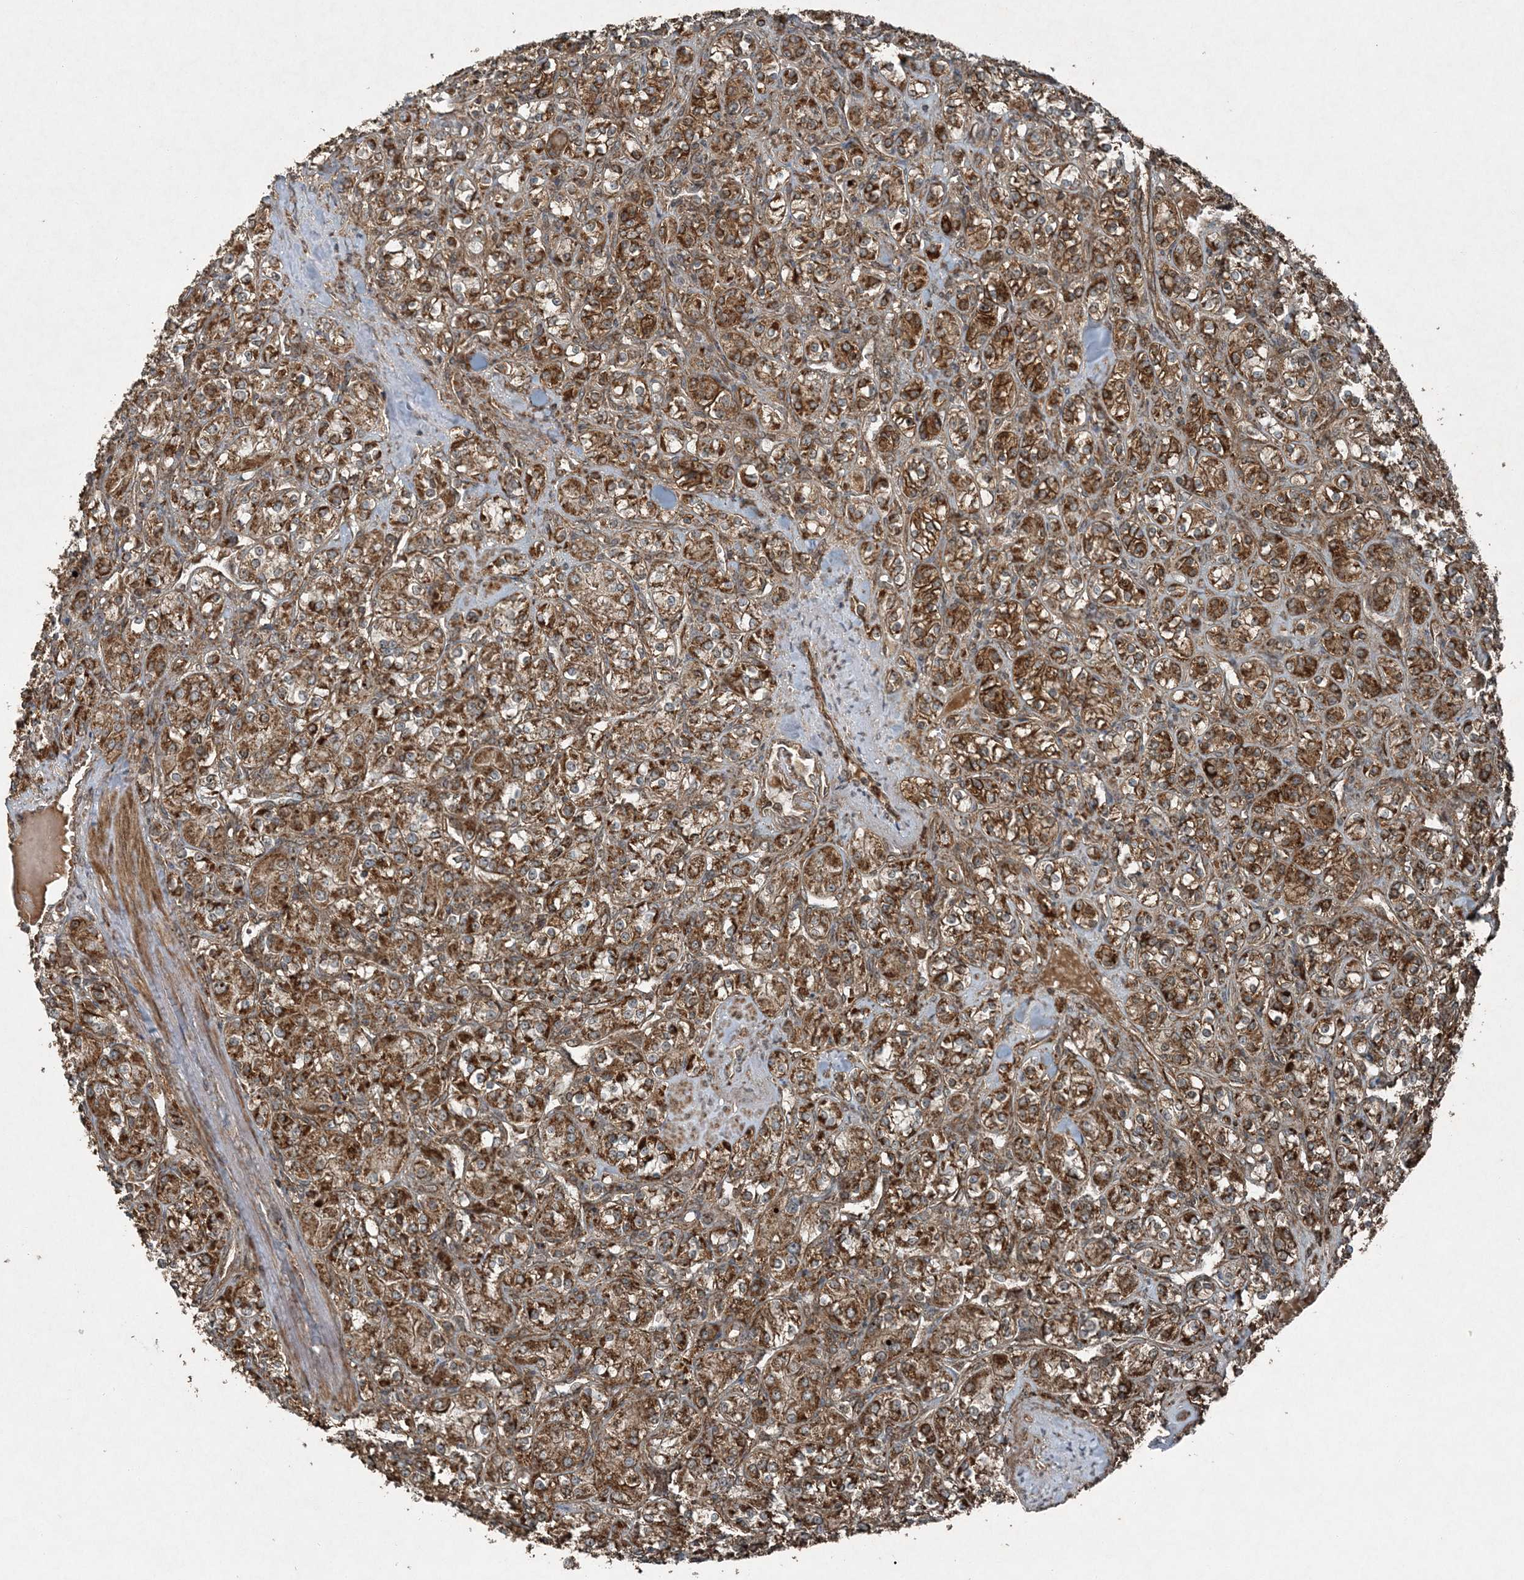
{"staining": {"intensity": "strong", "quantity": ">75%", "location": "cytoplasmic/membranous"}, "tissue": "renal cancer", "cell_type": "Tumor cells", "image_type": "cancer", "snomed": [{"axis": "morphology", "description": "Adenocarcinoma, NOS"}, {"axis": "topography", "description": "Kidney"}], "caption": "Protein analysis of adenocarcinoma (renal) tissue exhibits strong cytoplasmic/membranous expression in about >75% of tumor cells.", "gene": "COPS7B", "patient": {"sex": "male", "age": 77}}